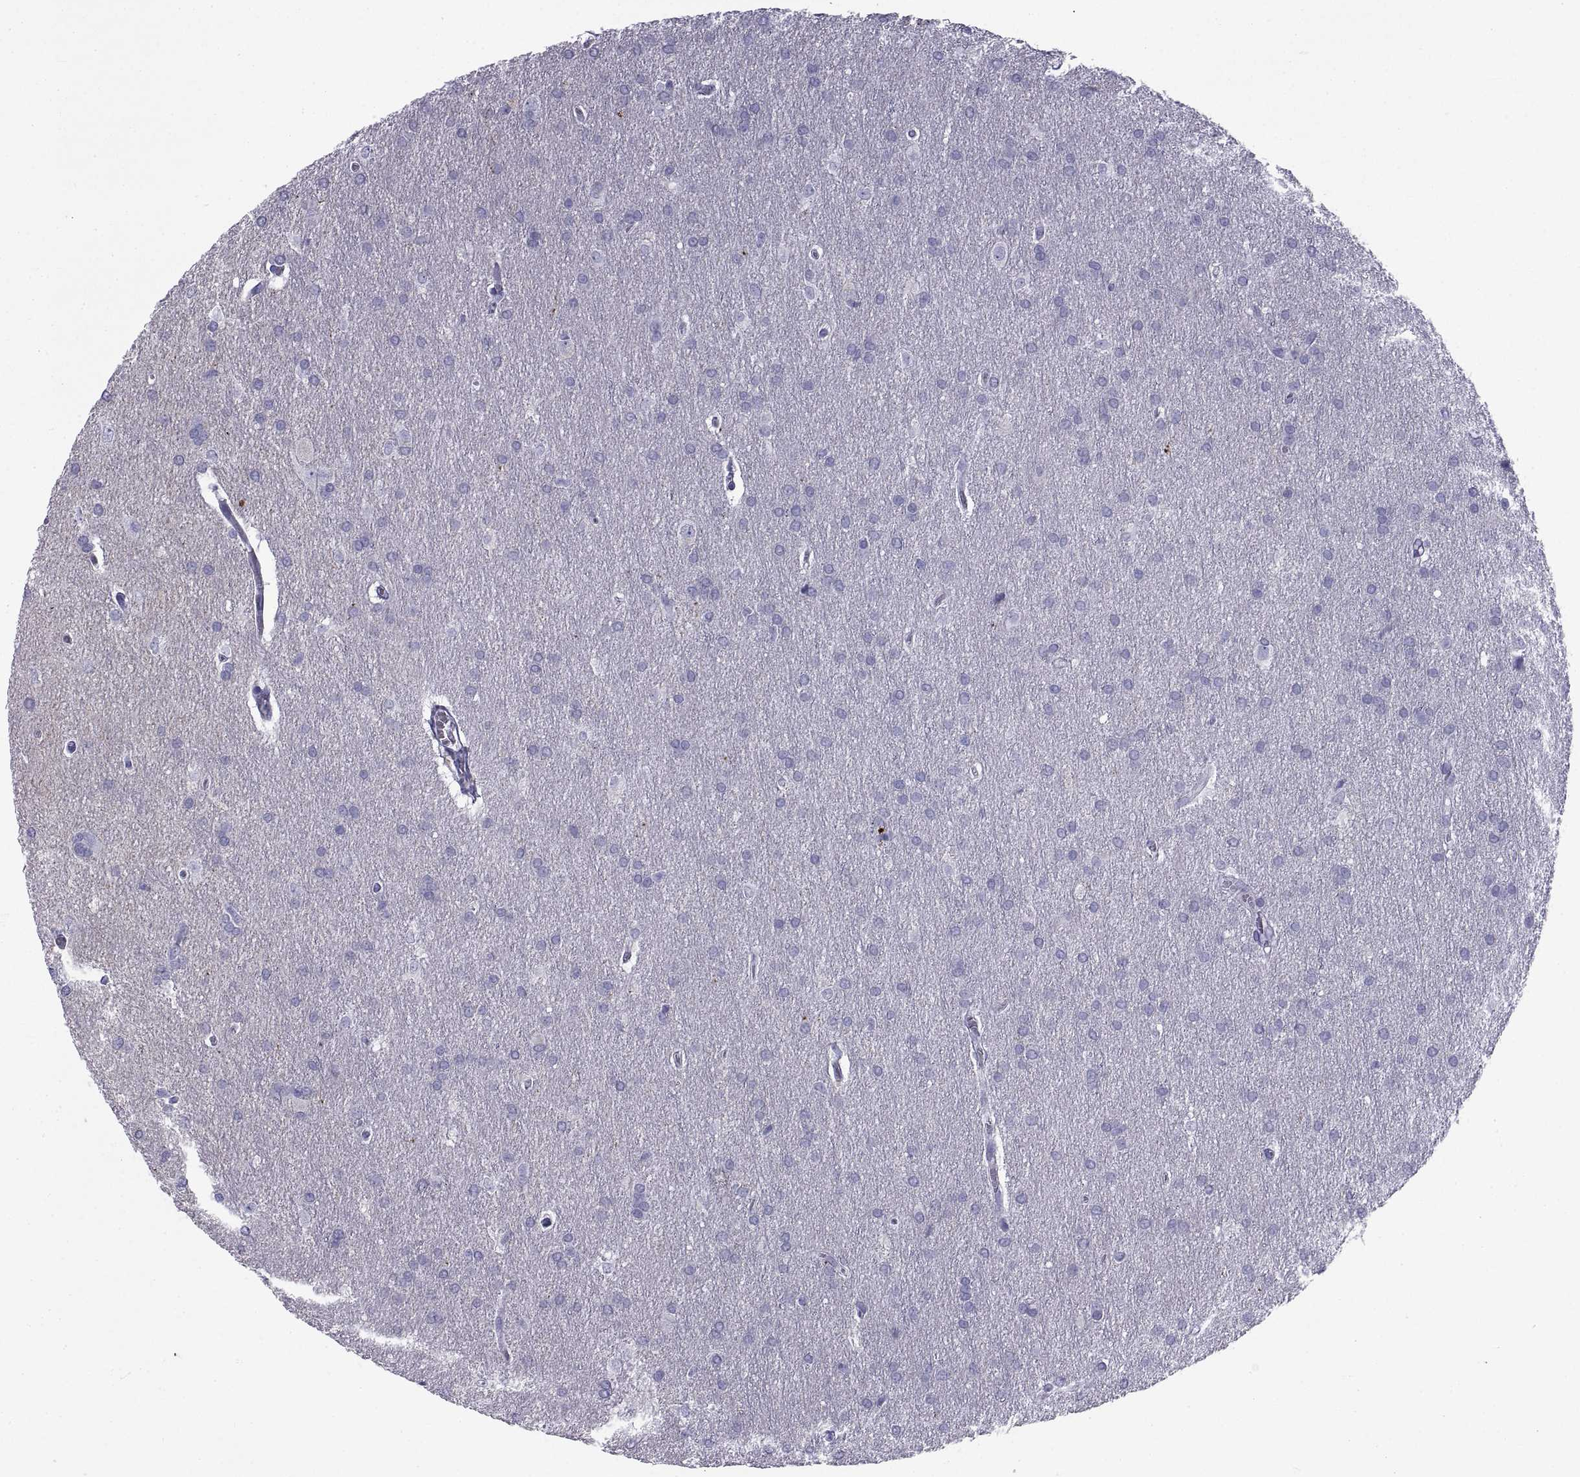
{"staining": {"intensity": "negative", "quantity": "none", "location": "none"}, "tissue": "glioma", "cell_type": "Tumor cells", "image_type": "cancer", "snomed": [{"axis": "morphology", "description": "Glioma, malignant, Low grade"}, {"axis": "topography", "description": "Brain"}], "caption": "DAB (3,3'-diaminobenzidine) immunohistochemical staining of human malignant glioma (low-grade) exhibits no significant expression in tumor cells. (Stains: DAB (3,3'-diaminobenzidine) immunohistochemistry with hematoxylin counter stain, Microscopy: brightfield microscopy at high magnification).", "gene": "NPTX2", "patient": {"sex": "female", "age": 32}}